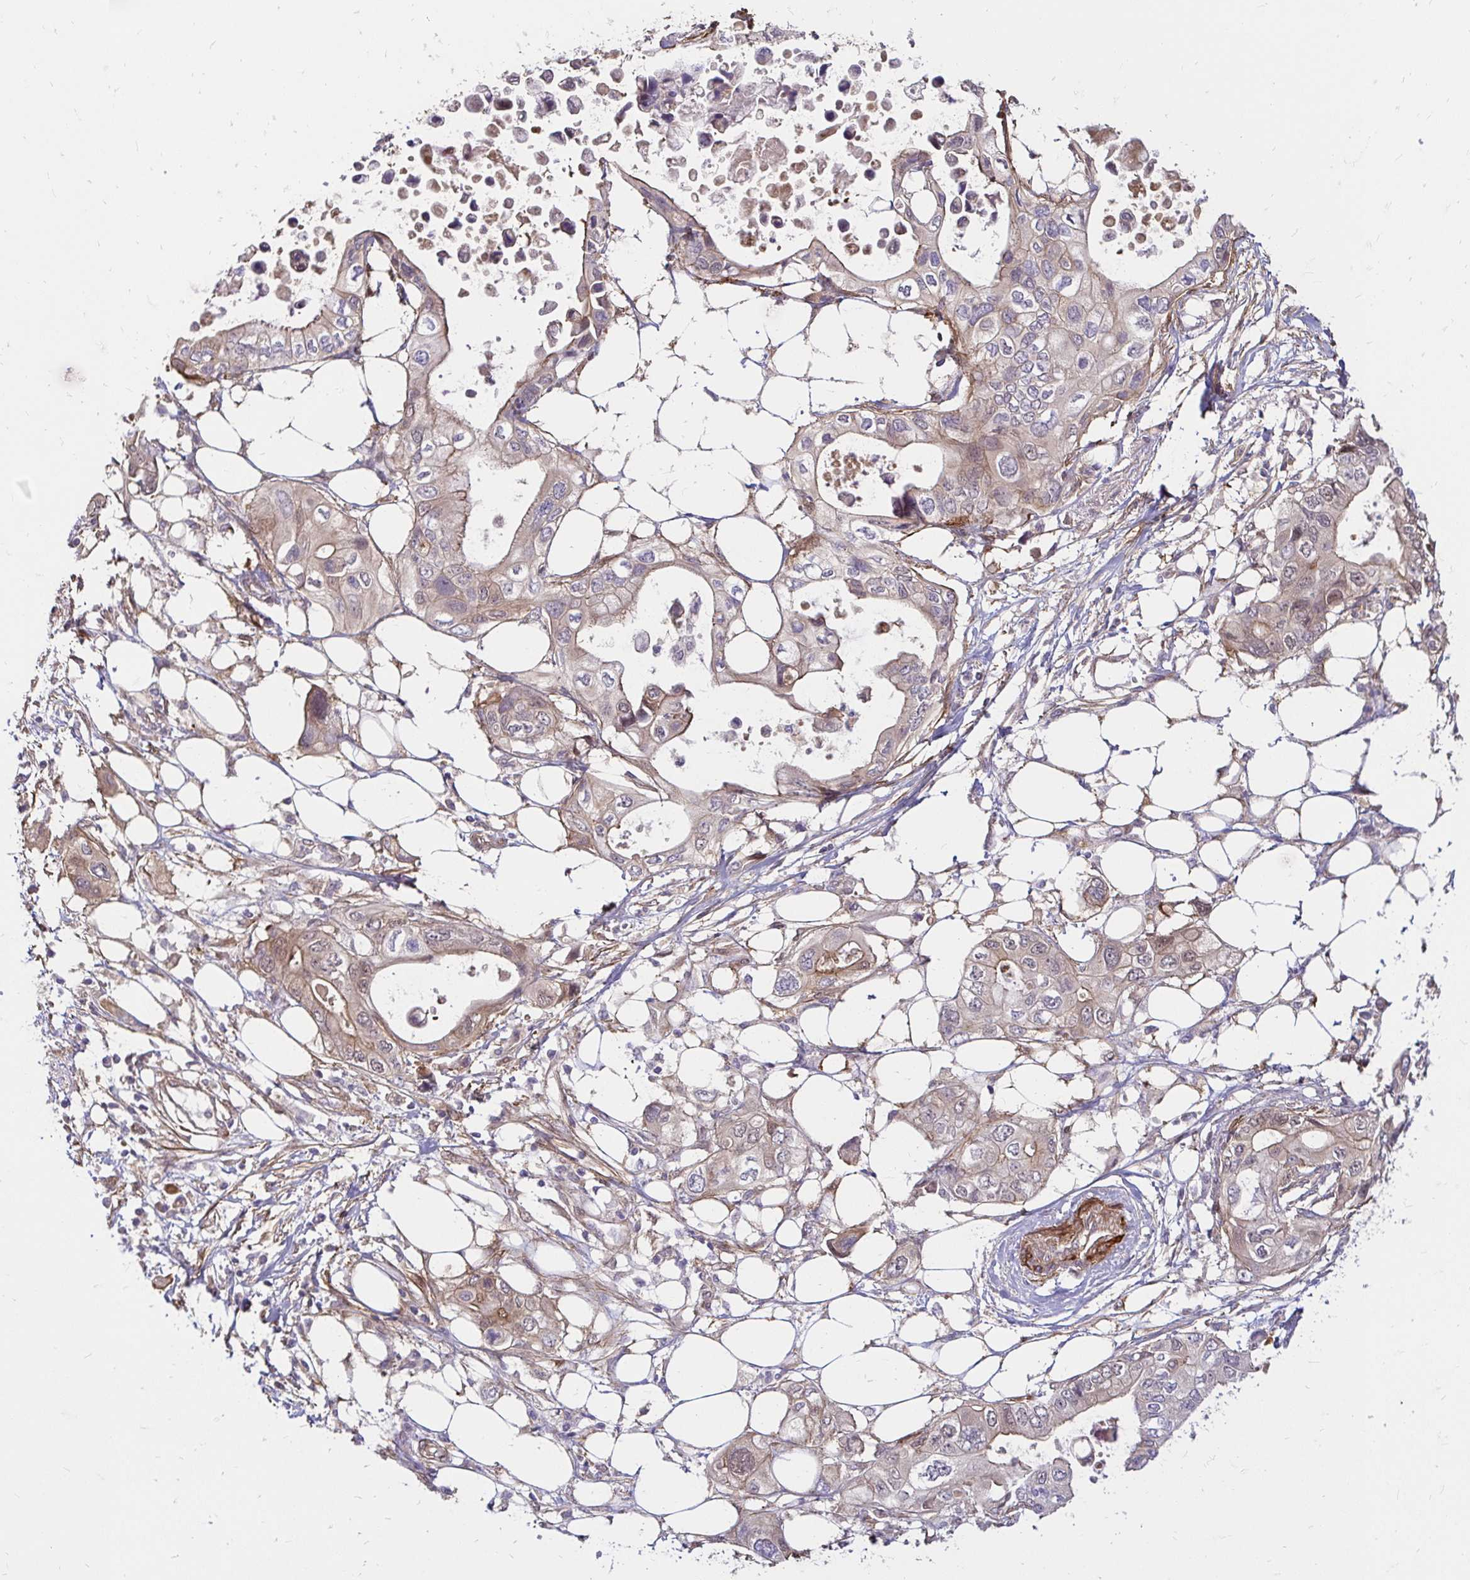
{"staining": {"intensity": "weak", "quantity": "<25%", "location": "cytoplasmic/membranous"}, "tissue": "pancreatic cancer", "cell_type": "Tumor cells", "image_type": "cancer", "snomed": [{"axis": "morphology", "description": "Adenocarcinoma, NOS"}, {"axis": "topography", "description": "Pancreas"}], "caption": "Tumor cells are negative for protein expression in human adenocarcinoma (pancreatic). Brightfield microscopy of IHC stained with DAB (3,3'-diaminobenzidine) (brown) and hematoxylin (blue), captured at high magnification.", "gene": "YAP1", "patient": {"sex": "female", "age": 63}}